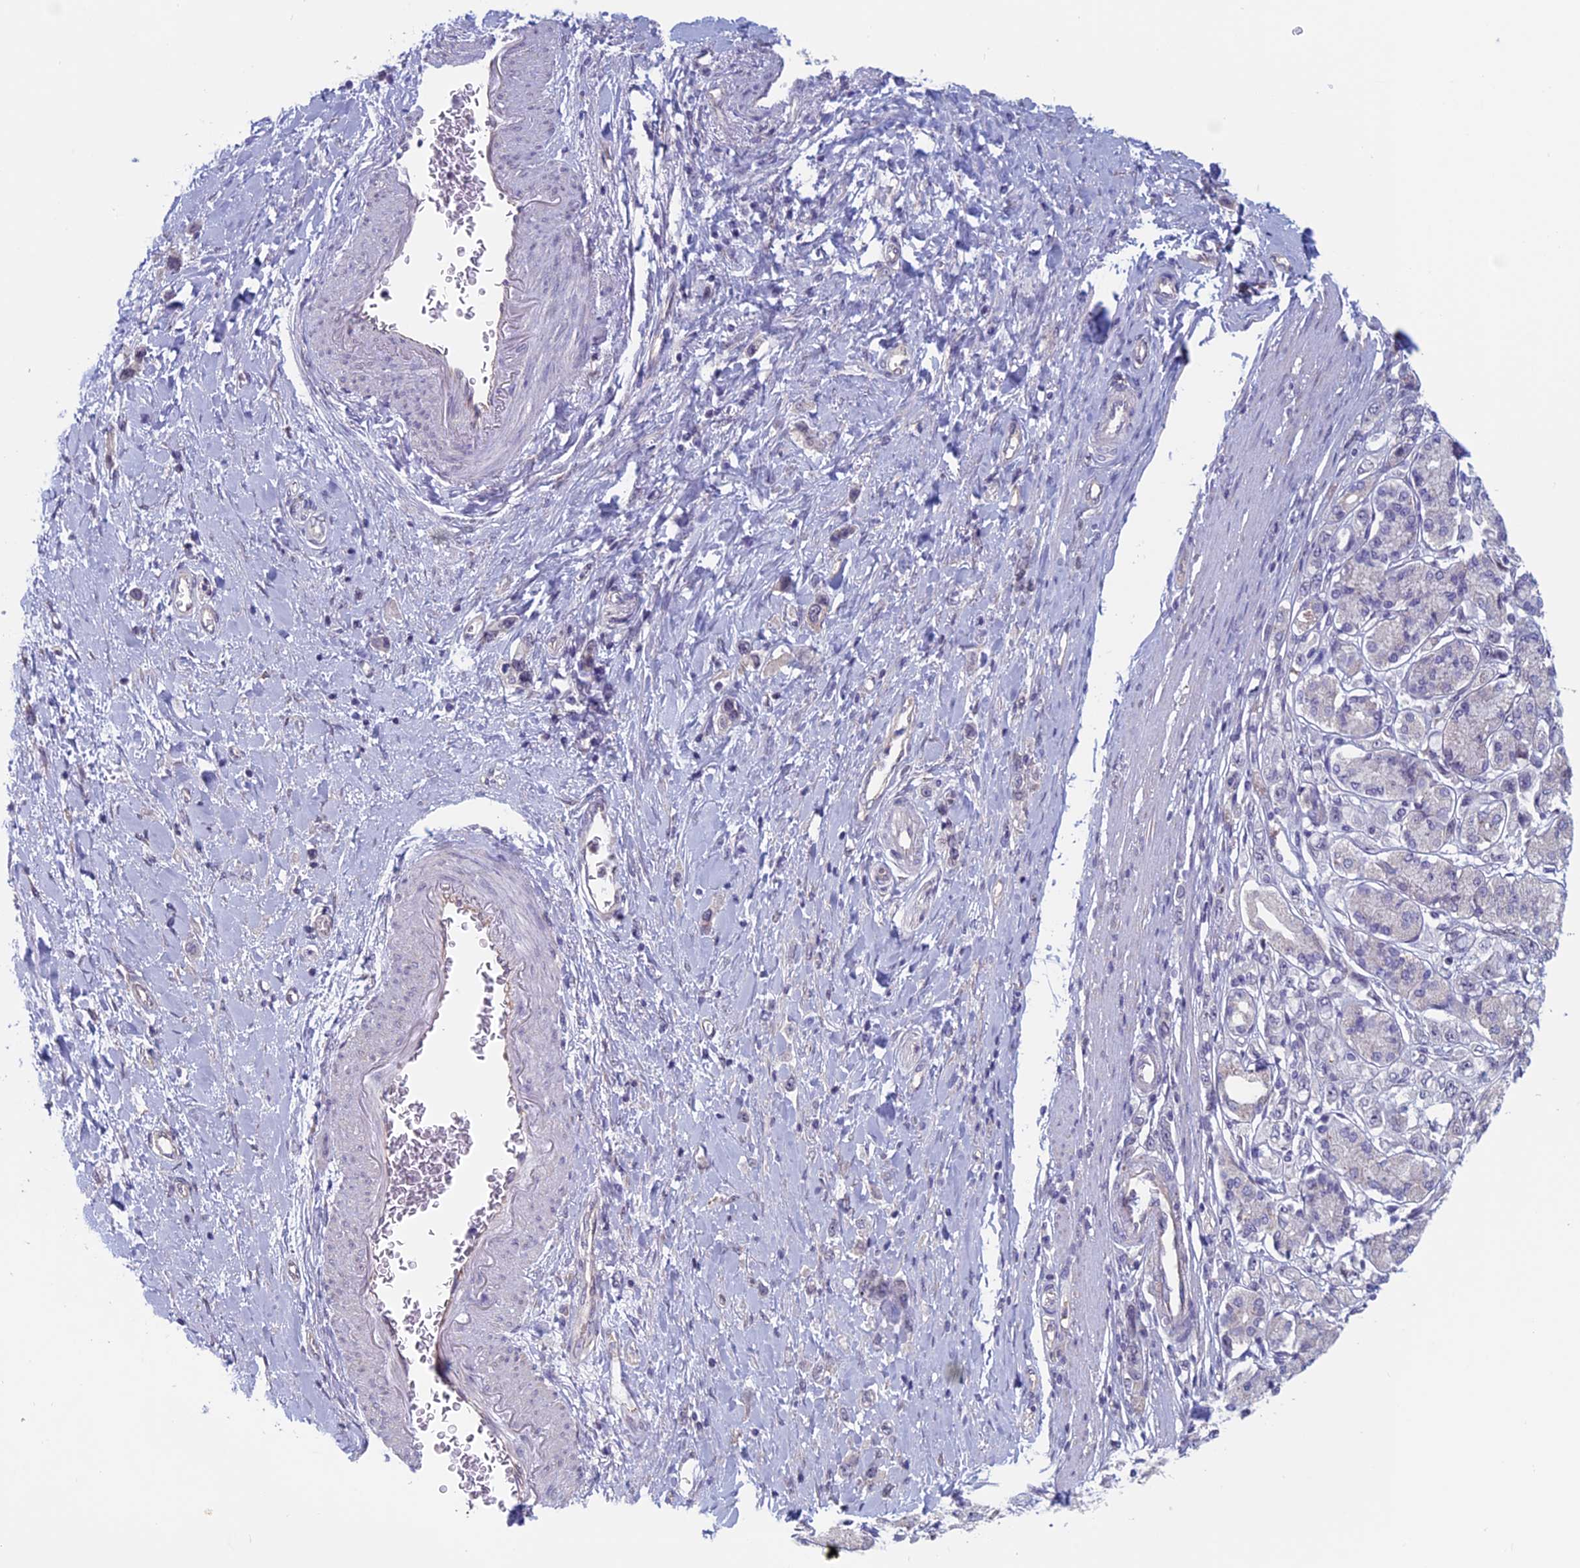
{"staining": {"intensity": "negative", "quantity": "none", "location": "none"}, "tissue": "stomach cancer", "cell_type": "Tumor cells", "image_type": "cancer", "snomed": [{"axis": "morphology", "description": "Adenocarcinoma, NOS"}, {"axis": "topography", "description": "Stomach"}], "caption": "Tumor cells show no significant protein staining in stomach adenocarcinoma.", "gene": "SLC1A6", "patient": {"sex": "female", "age": 65}}